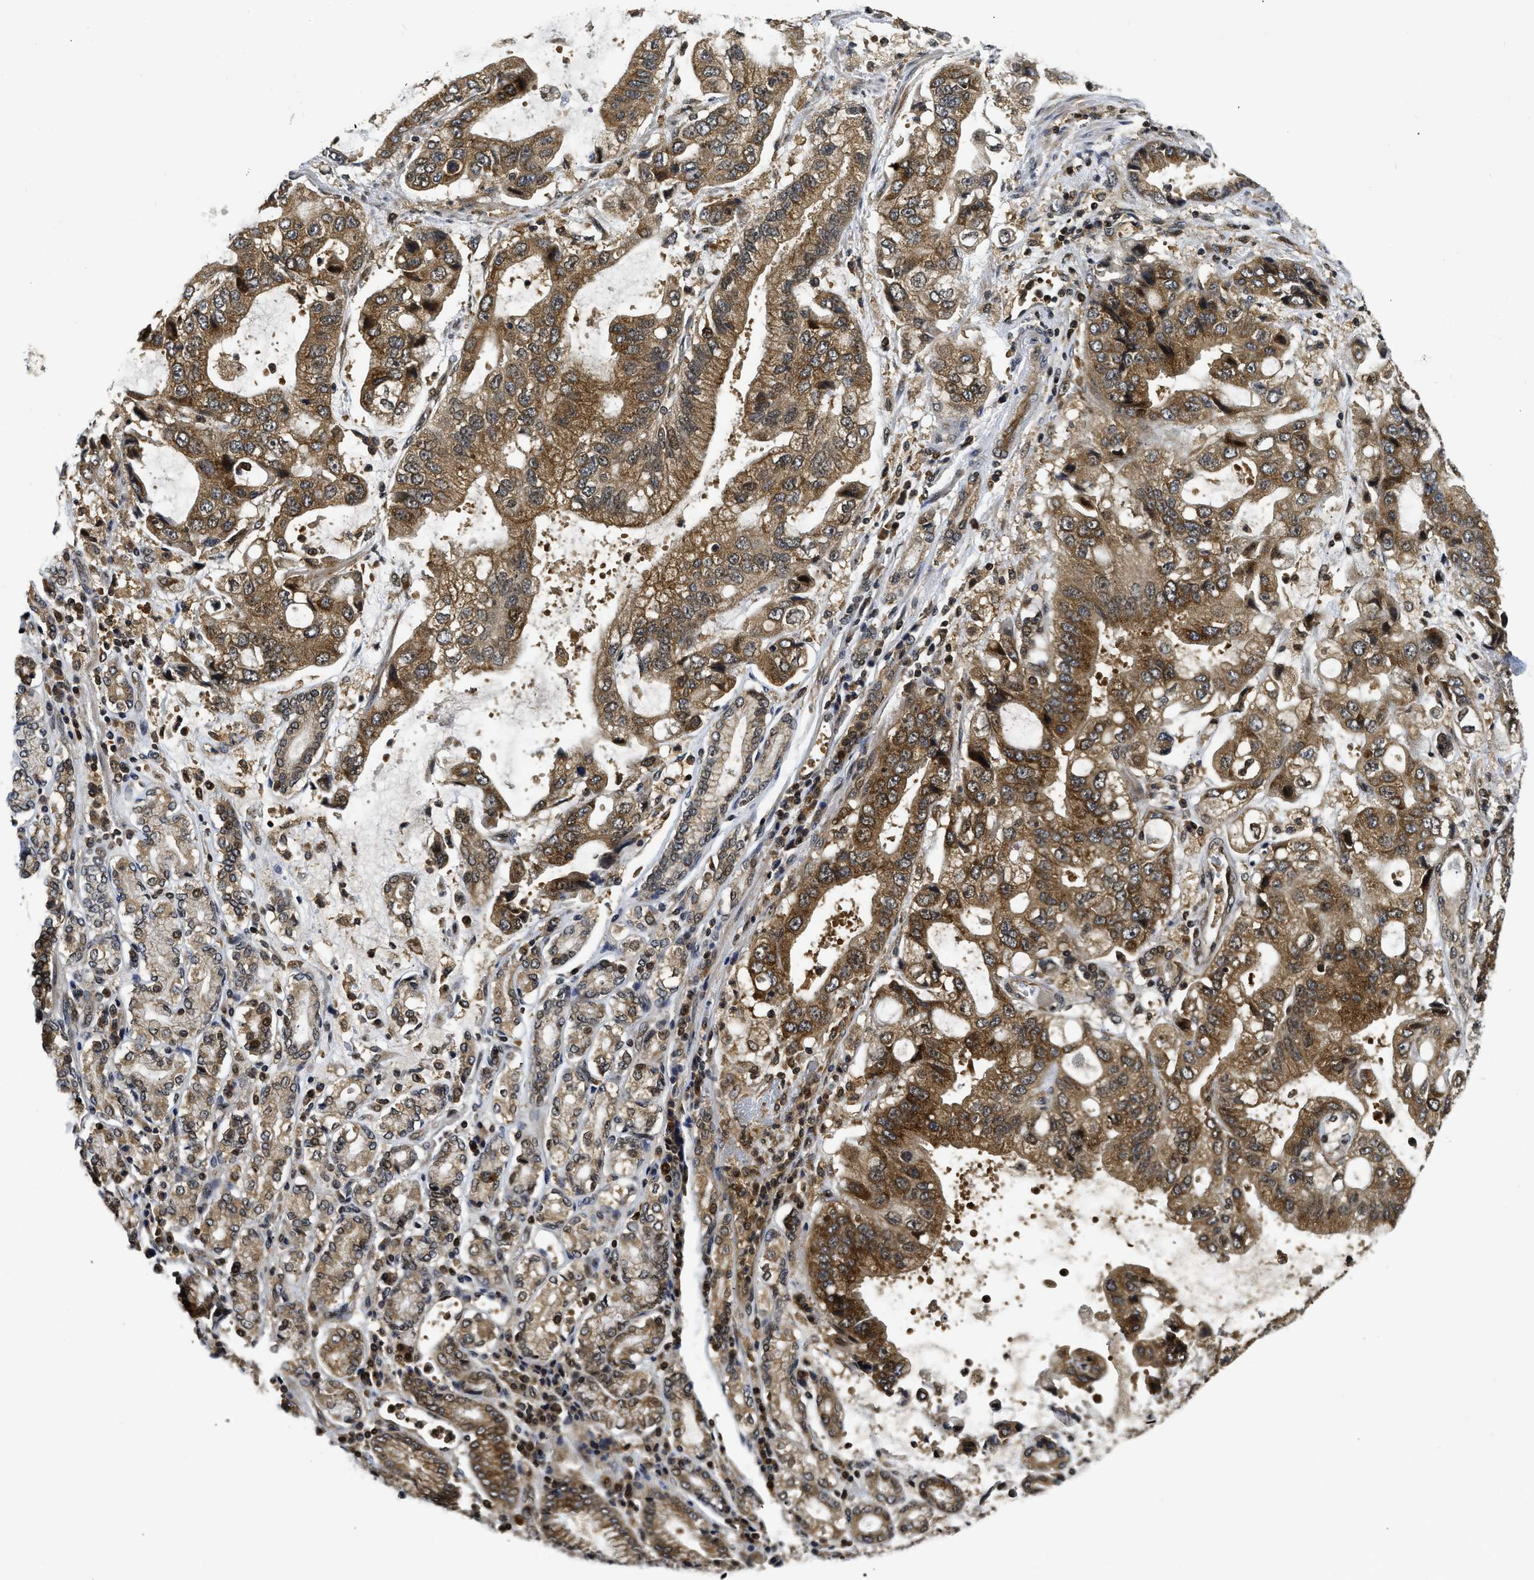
{"staining": {"intensity": "moderate", "quantity": ">75%", "location": "cytoplasmic/membranous"}, "tissue": "stomach cancer", "cell_type": "Tumor cells", "image_type": "cancer", "snomed": [{"axis": "morphology", "description": "Normal tissue, NOS"}, {"axis": "morphology", "description": "Adenocarcinoma, NOS"}, {"axis": "topography", "description": "Stomach"}], "caption": "This histopathology image shows immunohistochemistry staining of human stomach cancer (adenocarcinoma), with medium moderate cytoplasmic/membranous staining in about >75% of tumor cells.", "gene": "ADSL", "patient": {"sex": "male", "age": 62}}